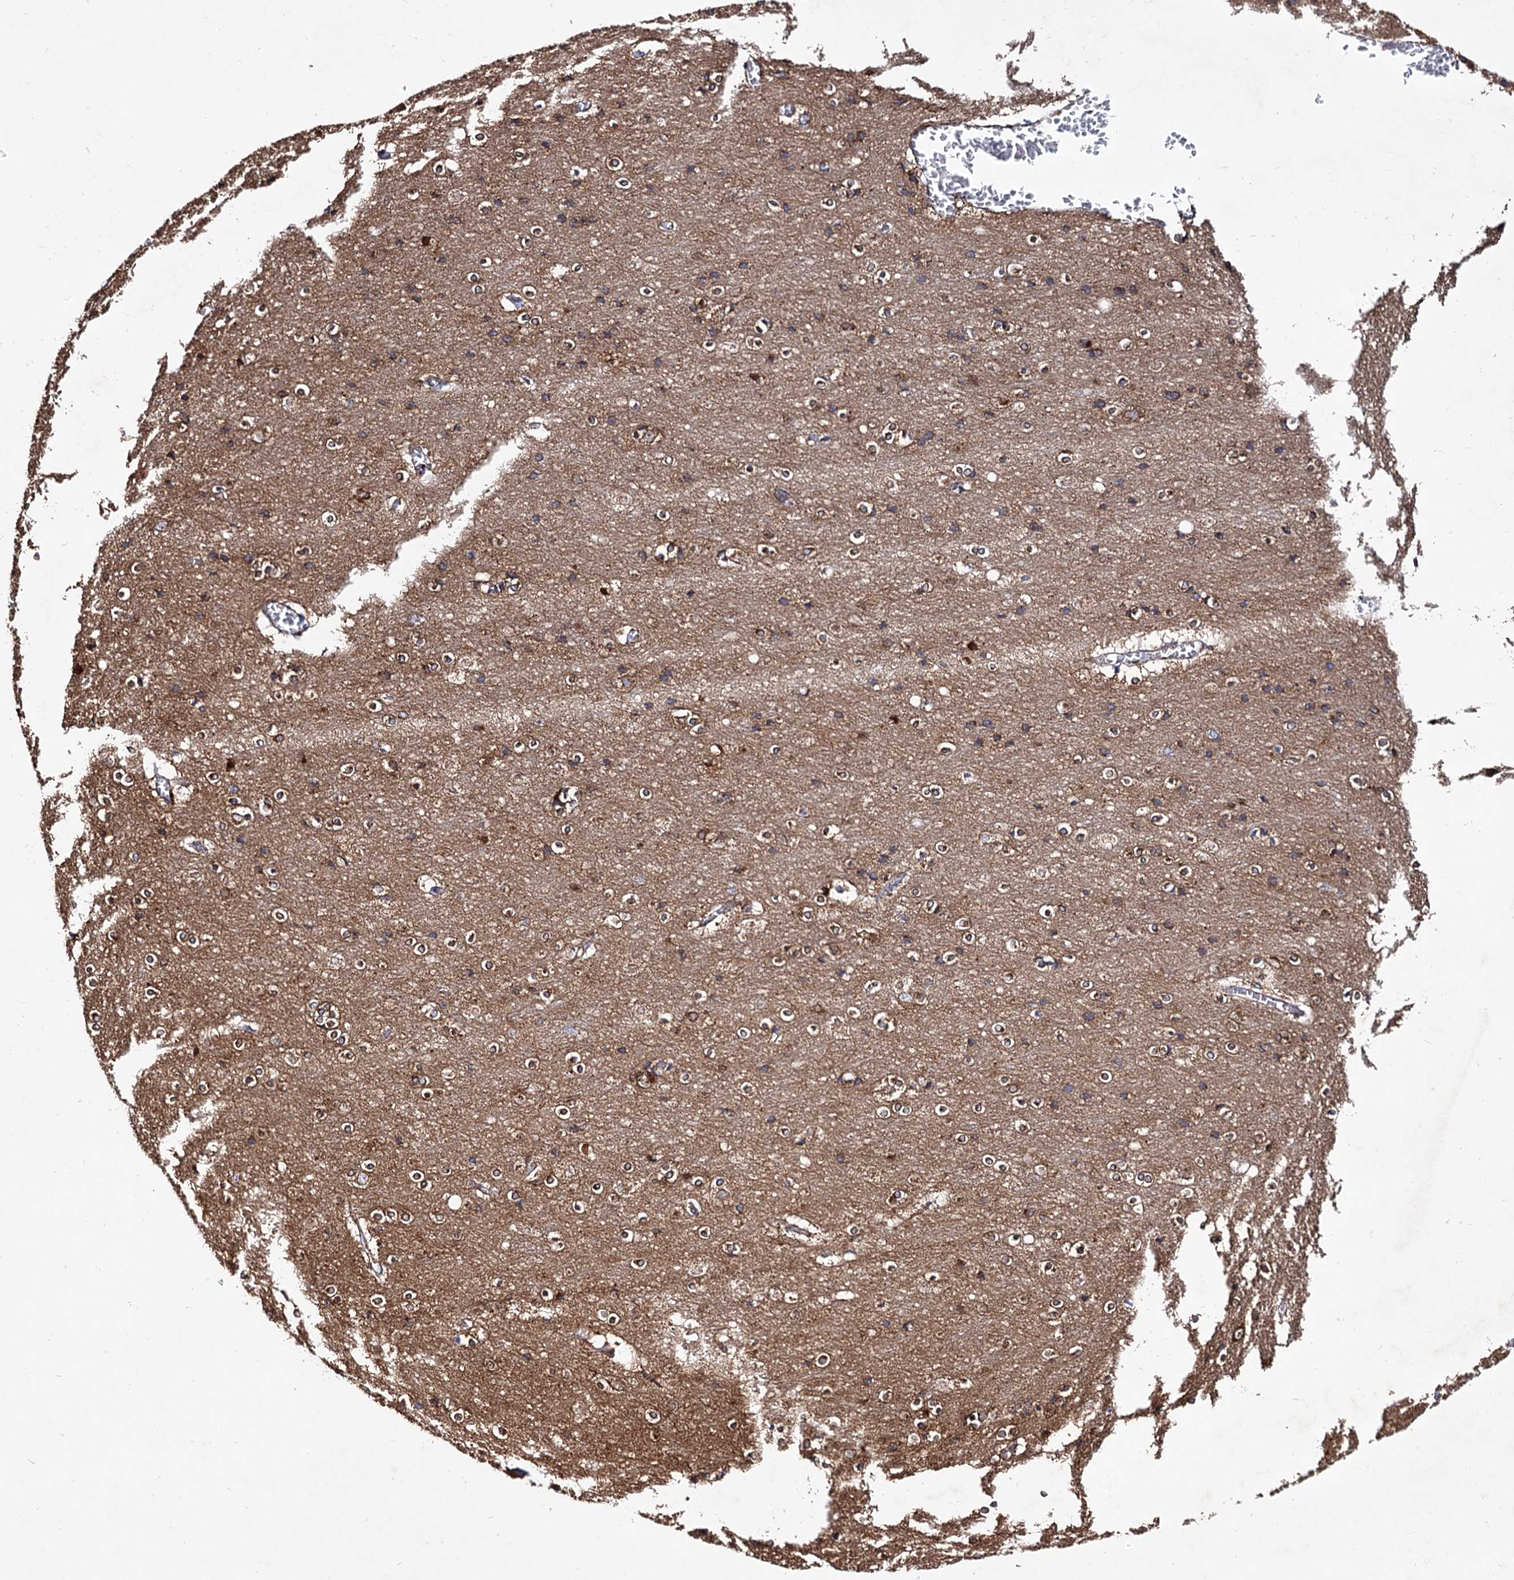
{"staining": {"intensity": "weak", "quantity": ">75%", "location": "cytoplasmic/membranous"}, "tissue": "cerebral cortex", "cell_type": "Endothelial cells", "image_type": "normal", "snomed": [{"axis": "morphology", "description": "Normal tissue, NOS"}, {"axis": "topography", "description": "Cerebral cortex"}], "caption": "Immunohistochemical staining of normal human cerebral cortex displays low levels of weak cytoplasmic/membranous expression in approximately >75% of endothelial cells.", "gene": "ACAD9", "patient": {"sex": "male", "age": 54}}